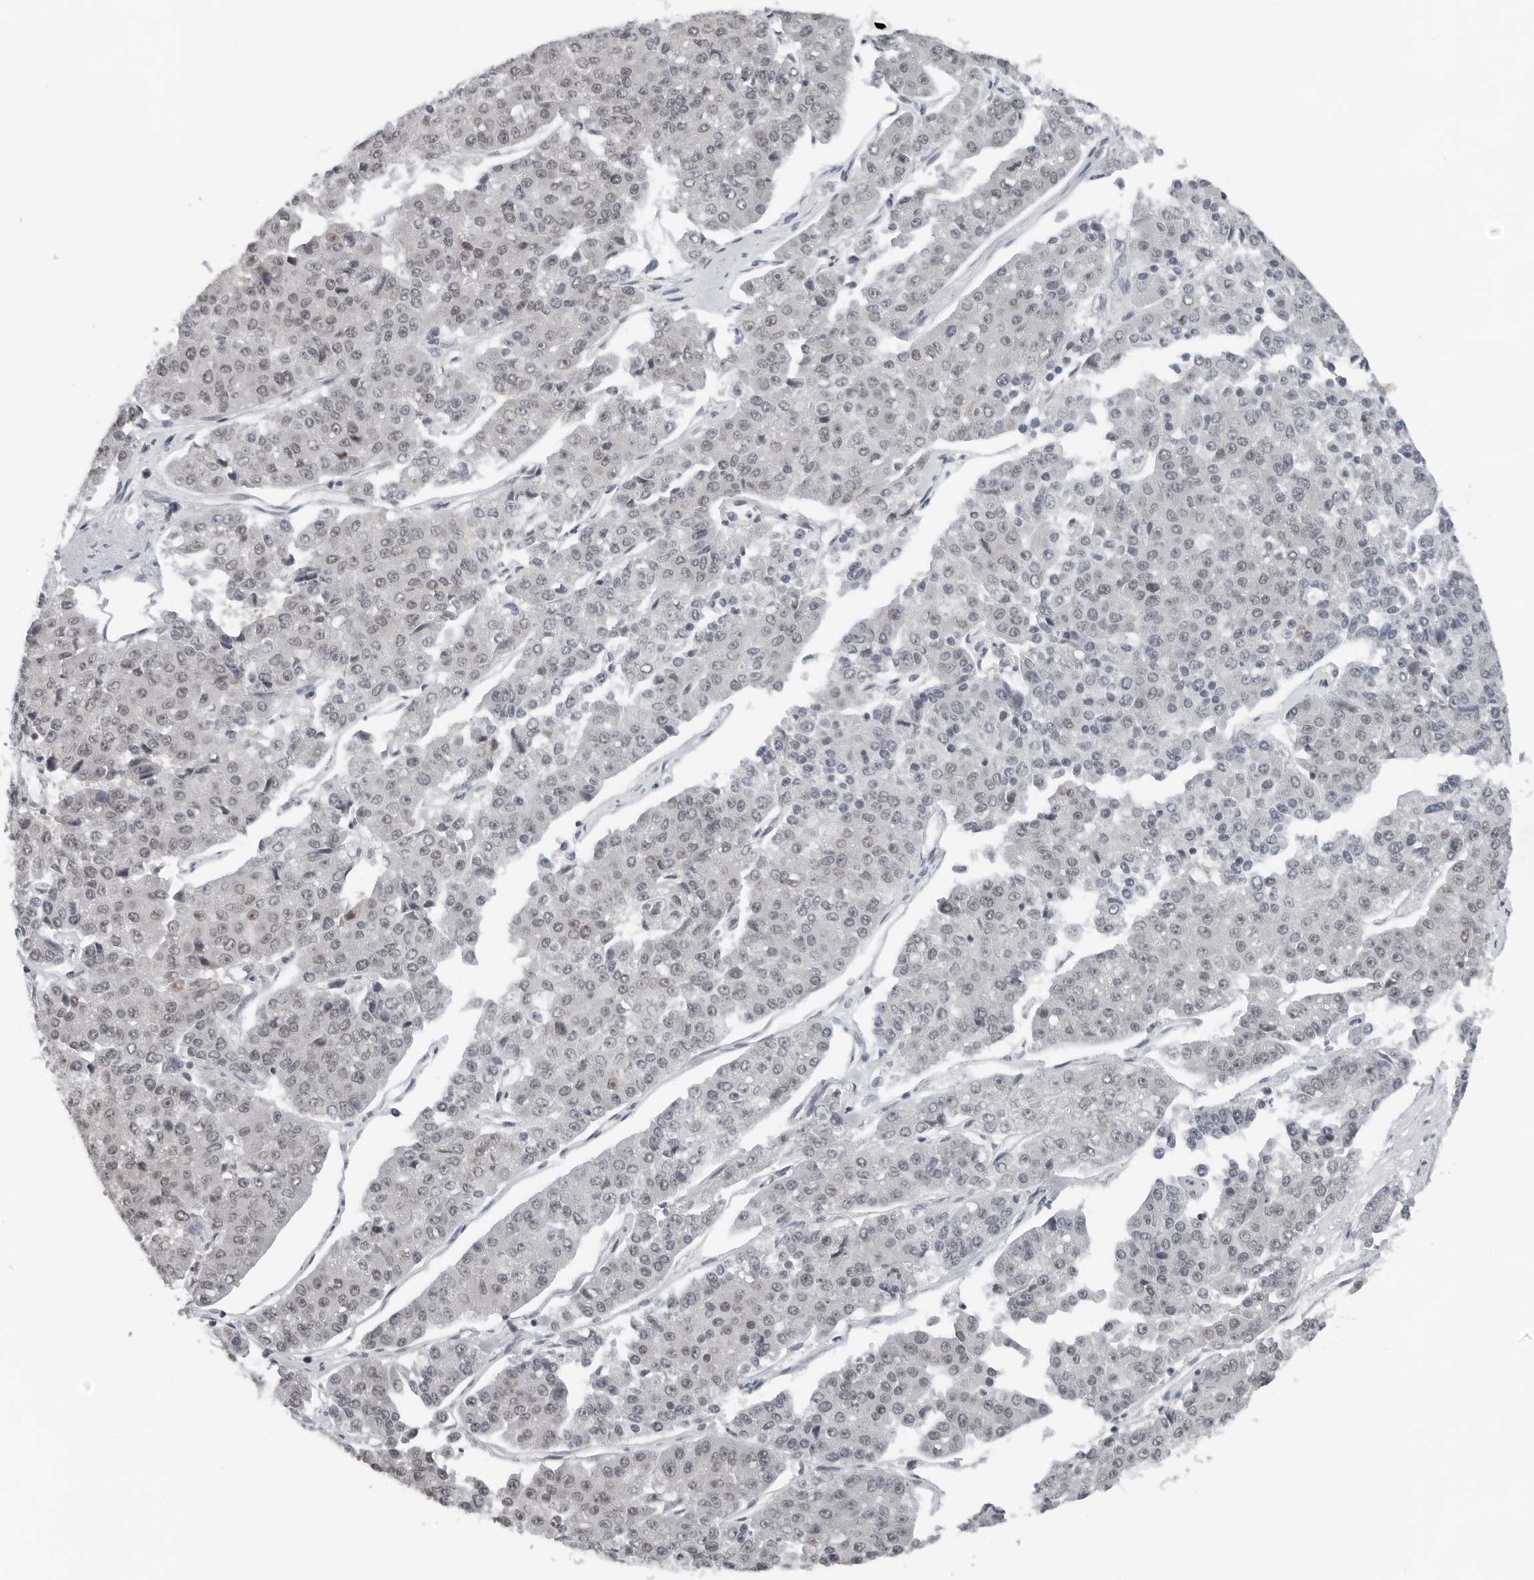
{"staining": {"intensity": "moderate", "quantity": "<25%", "location": "nuclear"}, "tissue": "pancreatic cancer", "cell_type": "Tumor cells", "image_type": "cancer", "snomed": [{"axis": "morphology", "description": "Adenocarcinoma, NOS"}, {"axis": "topography", "description": "Pancreas"}], "caption": "Immunohistochemical staining of pancreatic cancer (adenocarcinoma) displays low levels of moderate nuclear protein staining in about <25% of tumor cells.", "gene": "PPP1R42", "patient": {"sex": "male", "age": 50}}